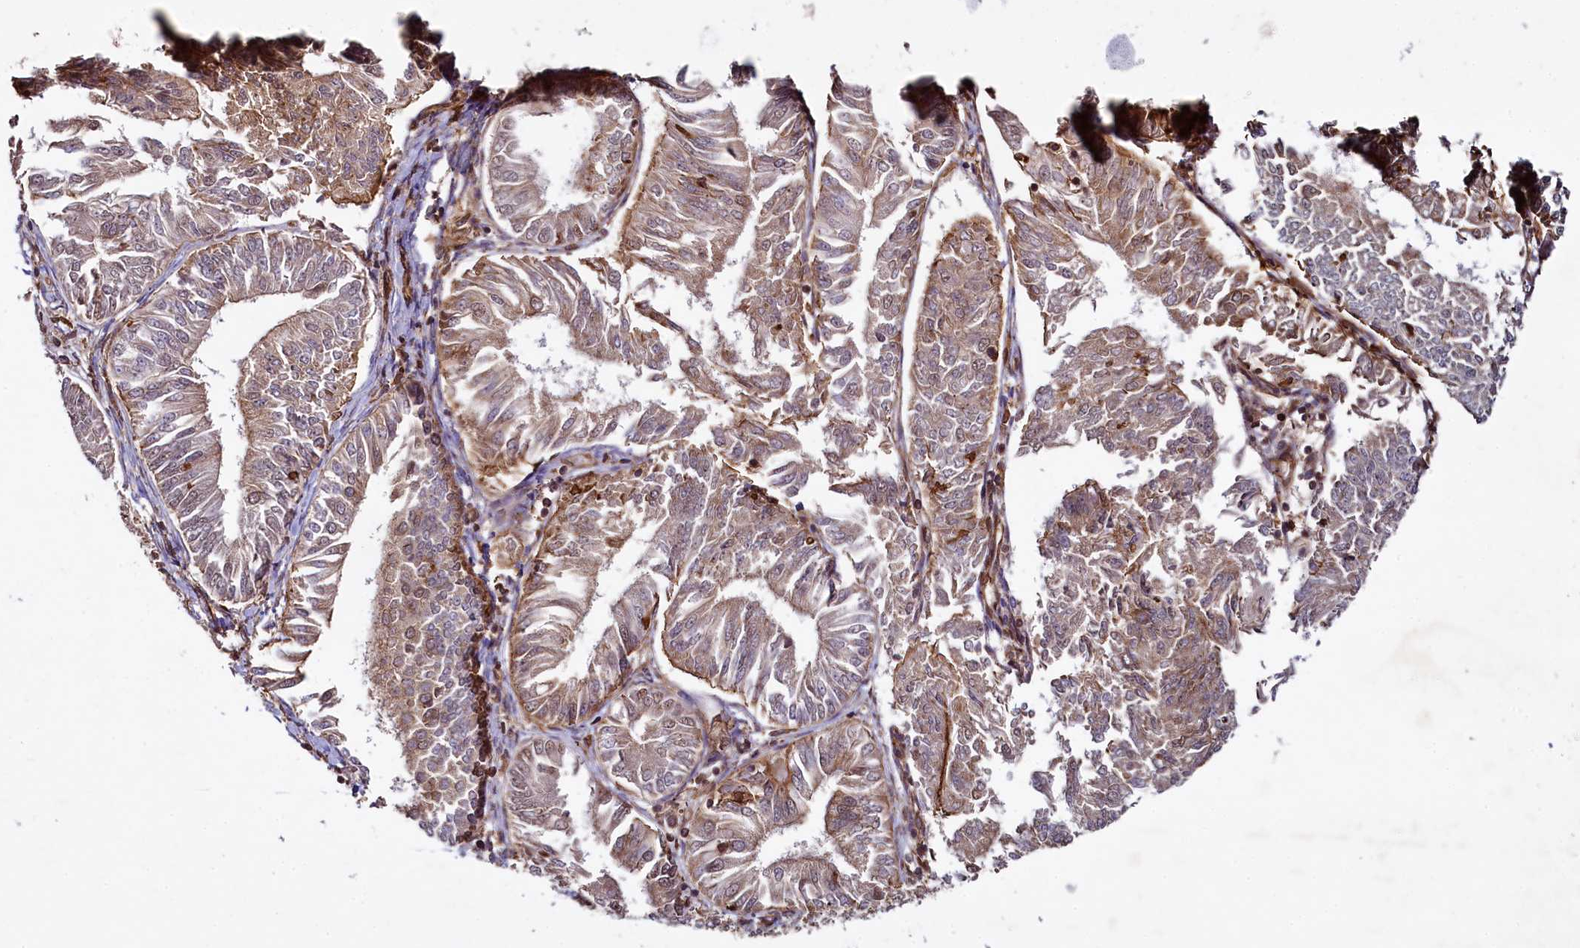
{"staining": {"intensity": "weak", "quantity": "25%-75%", "location": "cytoplasmic/membranous"}, "tissue": "endometrial cancer", "cell_type": "Tumor cells", "image_type": "cancer", "snomed": [{"axis": "morphology", "description": "Adenocarcinoma, NOS"}, {"axis": "topography", "description": "Endometrium"}], "caption": "Protein staining by IHC reveals weak cytoplasmic/membranous expression in approximately 25%-75% of tumor cells in endometrial adenocarcinoma.", "gene": "SVIP", "patient": {"sex": "female", "age": 58}}